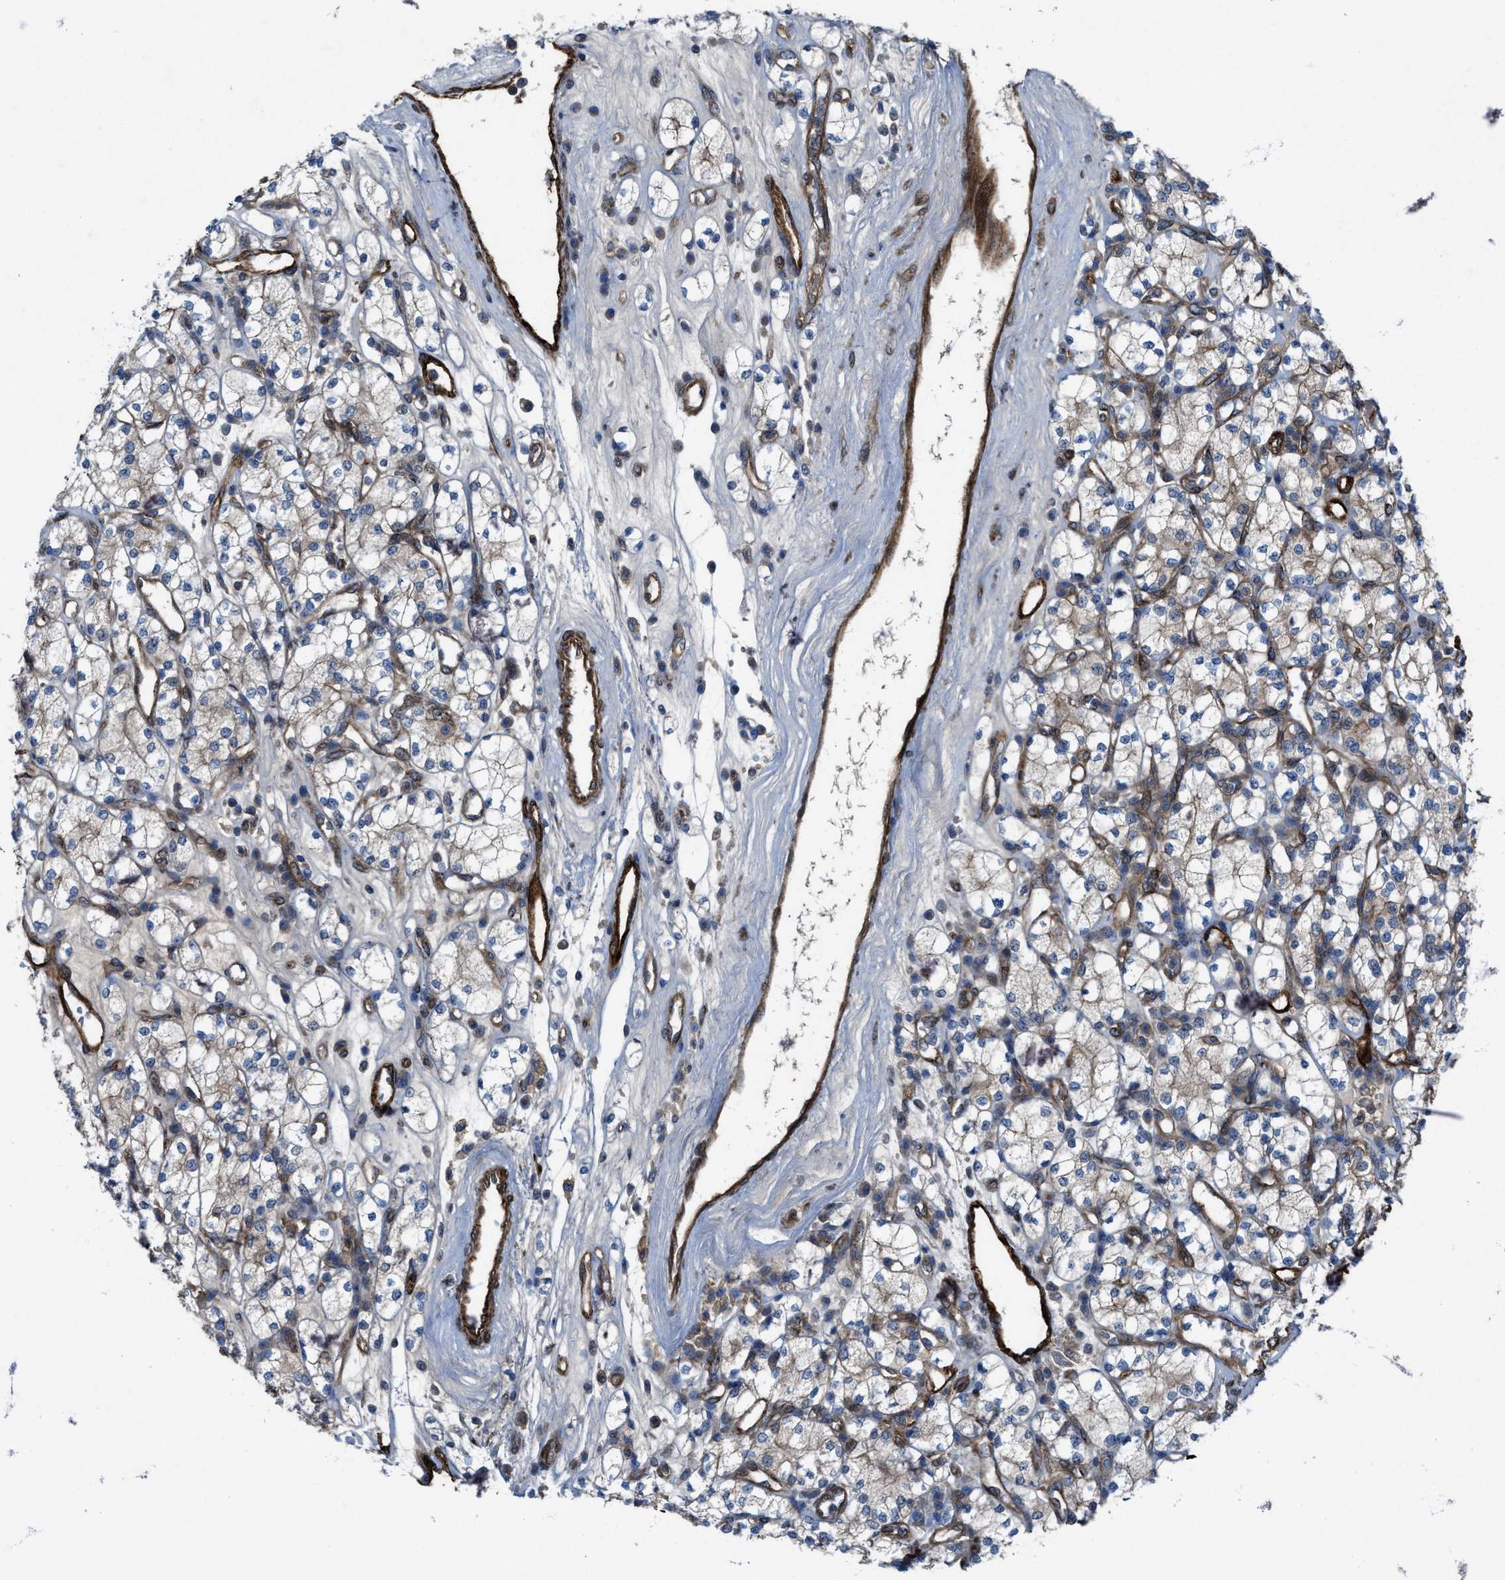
{"staining": {"intensity": "moderate", "quantity": "<25%", "location": "cytoplasmic/membranous"}, "tissue": "renal cancer", "cell_type": "Tumor cells", "image_type": "cancer", "snomed": [{"axis": "morphology", "description": "Adenocarcinoma, NOS"}, {"axis": "topography", "description": "Kidney"}], "caption": "Brown immunohistochemical staining in renal cancer (adenocarcinoma) shows moderate cytoplasmic/membranous staining in about <25% of tumor cells.", "gene": "URGCP", "patient": {"sex": "male", "age": 77}}